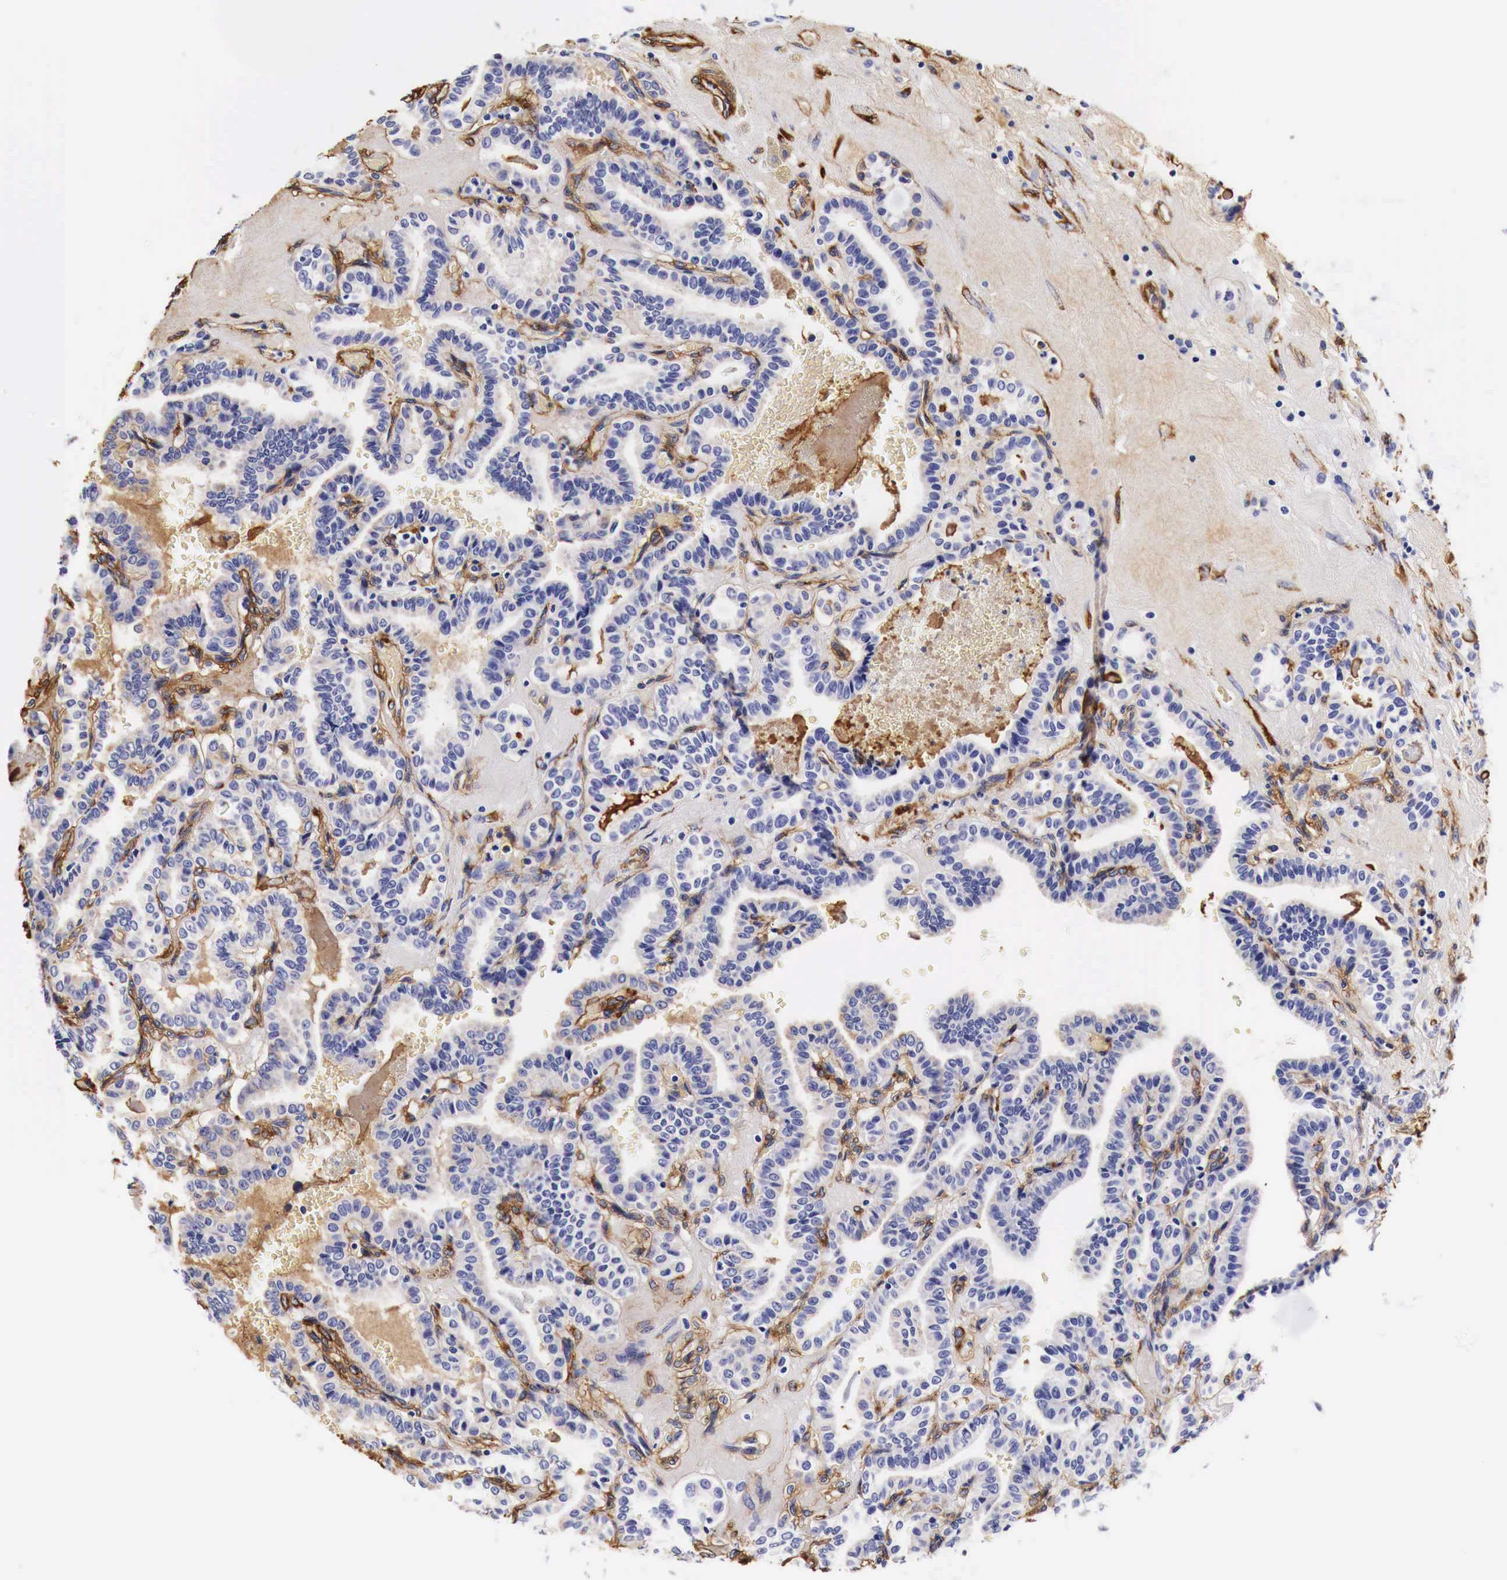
{"staining": {"intensity": "weak", "quantity": "<25%", "location": "cytoplasmic/membranous"}, "tissue": "thyroid cancer", "cell_type": "Tumor cells", "image_type": "cancer", "snomed": [{"axis": "morphology", "description": "Papillary adenocarcinoma, NOS"}, {"axis": "topography", "description": "Thyroid gland"}], "caption": "This is an immunohistochemistry (IHC) image of thyroid cancer (papillary adenocarcinoma). There is no expression in tumor cells.", "gene": "LAMB2", "patient": {"sex": "male", "age": 87}}